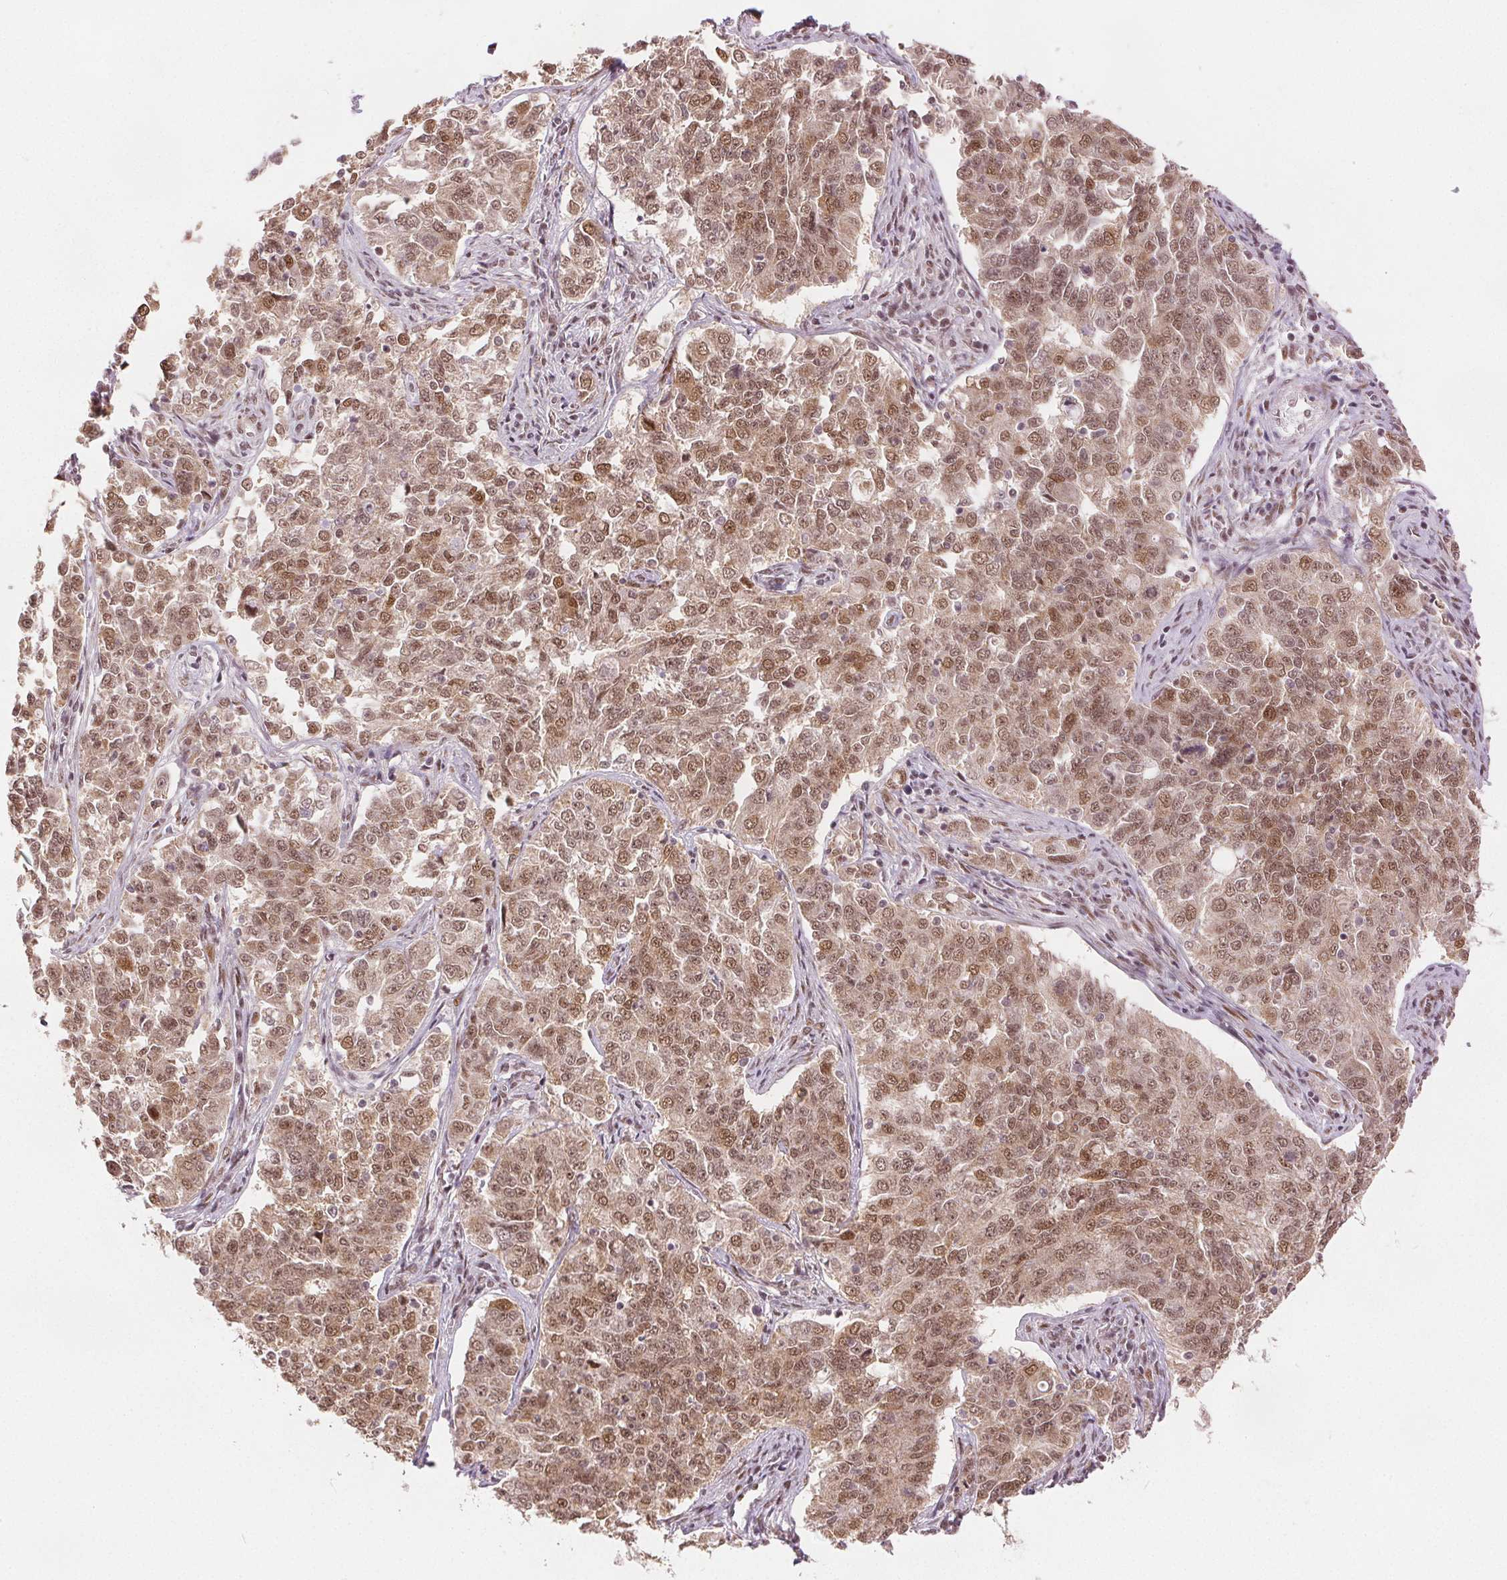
{"staining": {"intensity": "moderate", "quantity": ">75%", "location": "nuclear"}, "tissue": "endometrial cancer", "cell_type": "Tumor cells", "image_type": "cancer", "snomed": [{"axis": "morphology", "description": "Adenocarcinoma, NOS"}, {"axis": "topography", "description": "Endometrium"}], "caption": "Protein staining demonstrates moderate nuclear expression in approximately >75% of tumor cells in endometrial adenocarcinoma. The protein of interest is stained brown, and the nuclei are stained in blue (DAB IHC with brightfield microscopy, high magnification).", "gene": "ZNF703", "patient": {"sex": "female", "age": 43}}